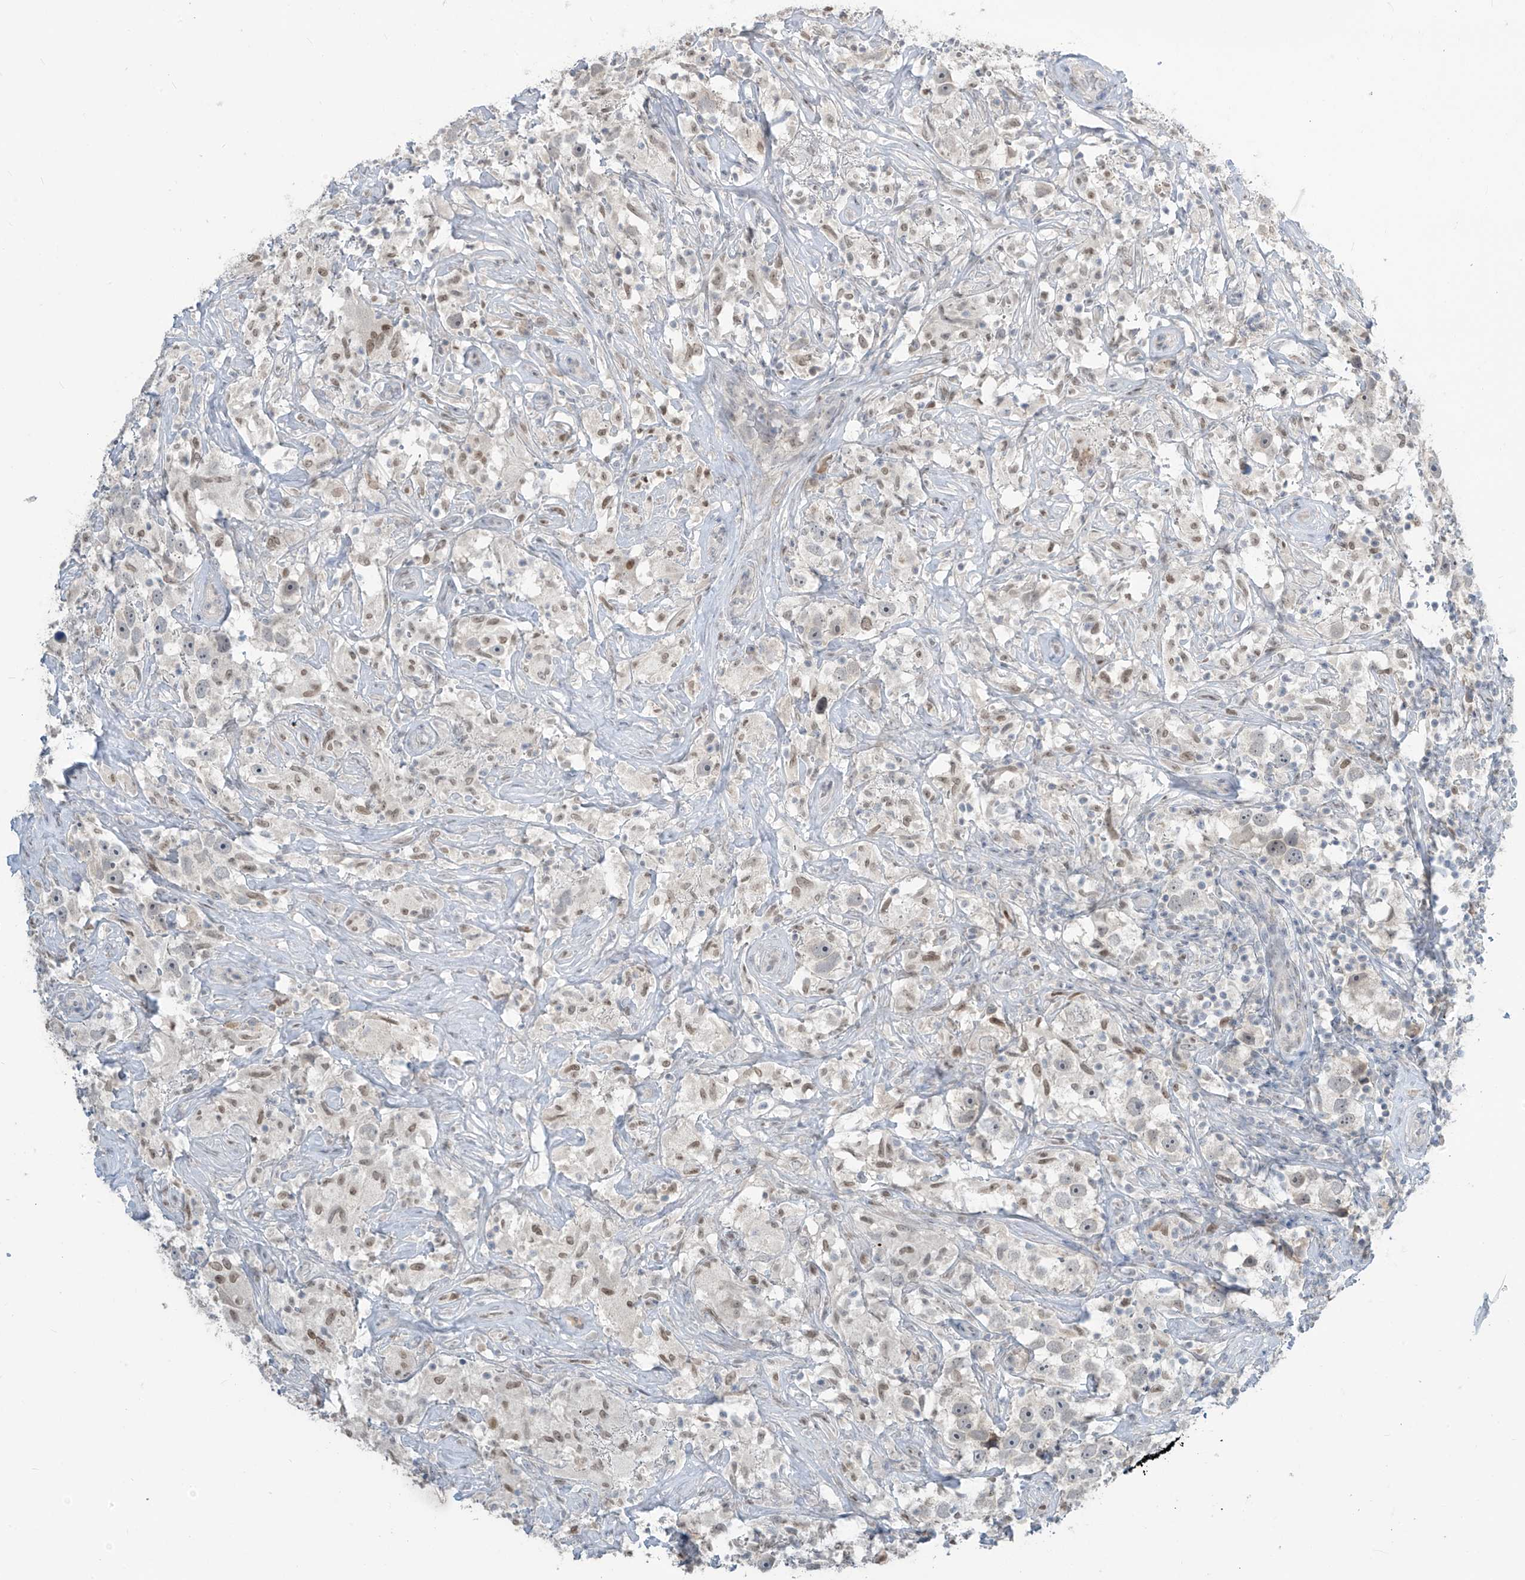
{"staining": {"intensity": "weak", "quantity": "<25%", "location": "nuclear"}, "tissue": "testis cancer", "cell_type": "Tumor cells", "image_type": "cancer", "snomed": [{"axis": "morphology", "description": "Seminoma, NOS"}, {"axis": "topography", "description": "Testis"}], "caption": "Immunohistochemical staining of human testis cancer displays no significant staining in tumor cells.", "gene": "METAP1D", "patient": {"sex": "male", "age": 49}}